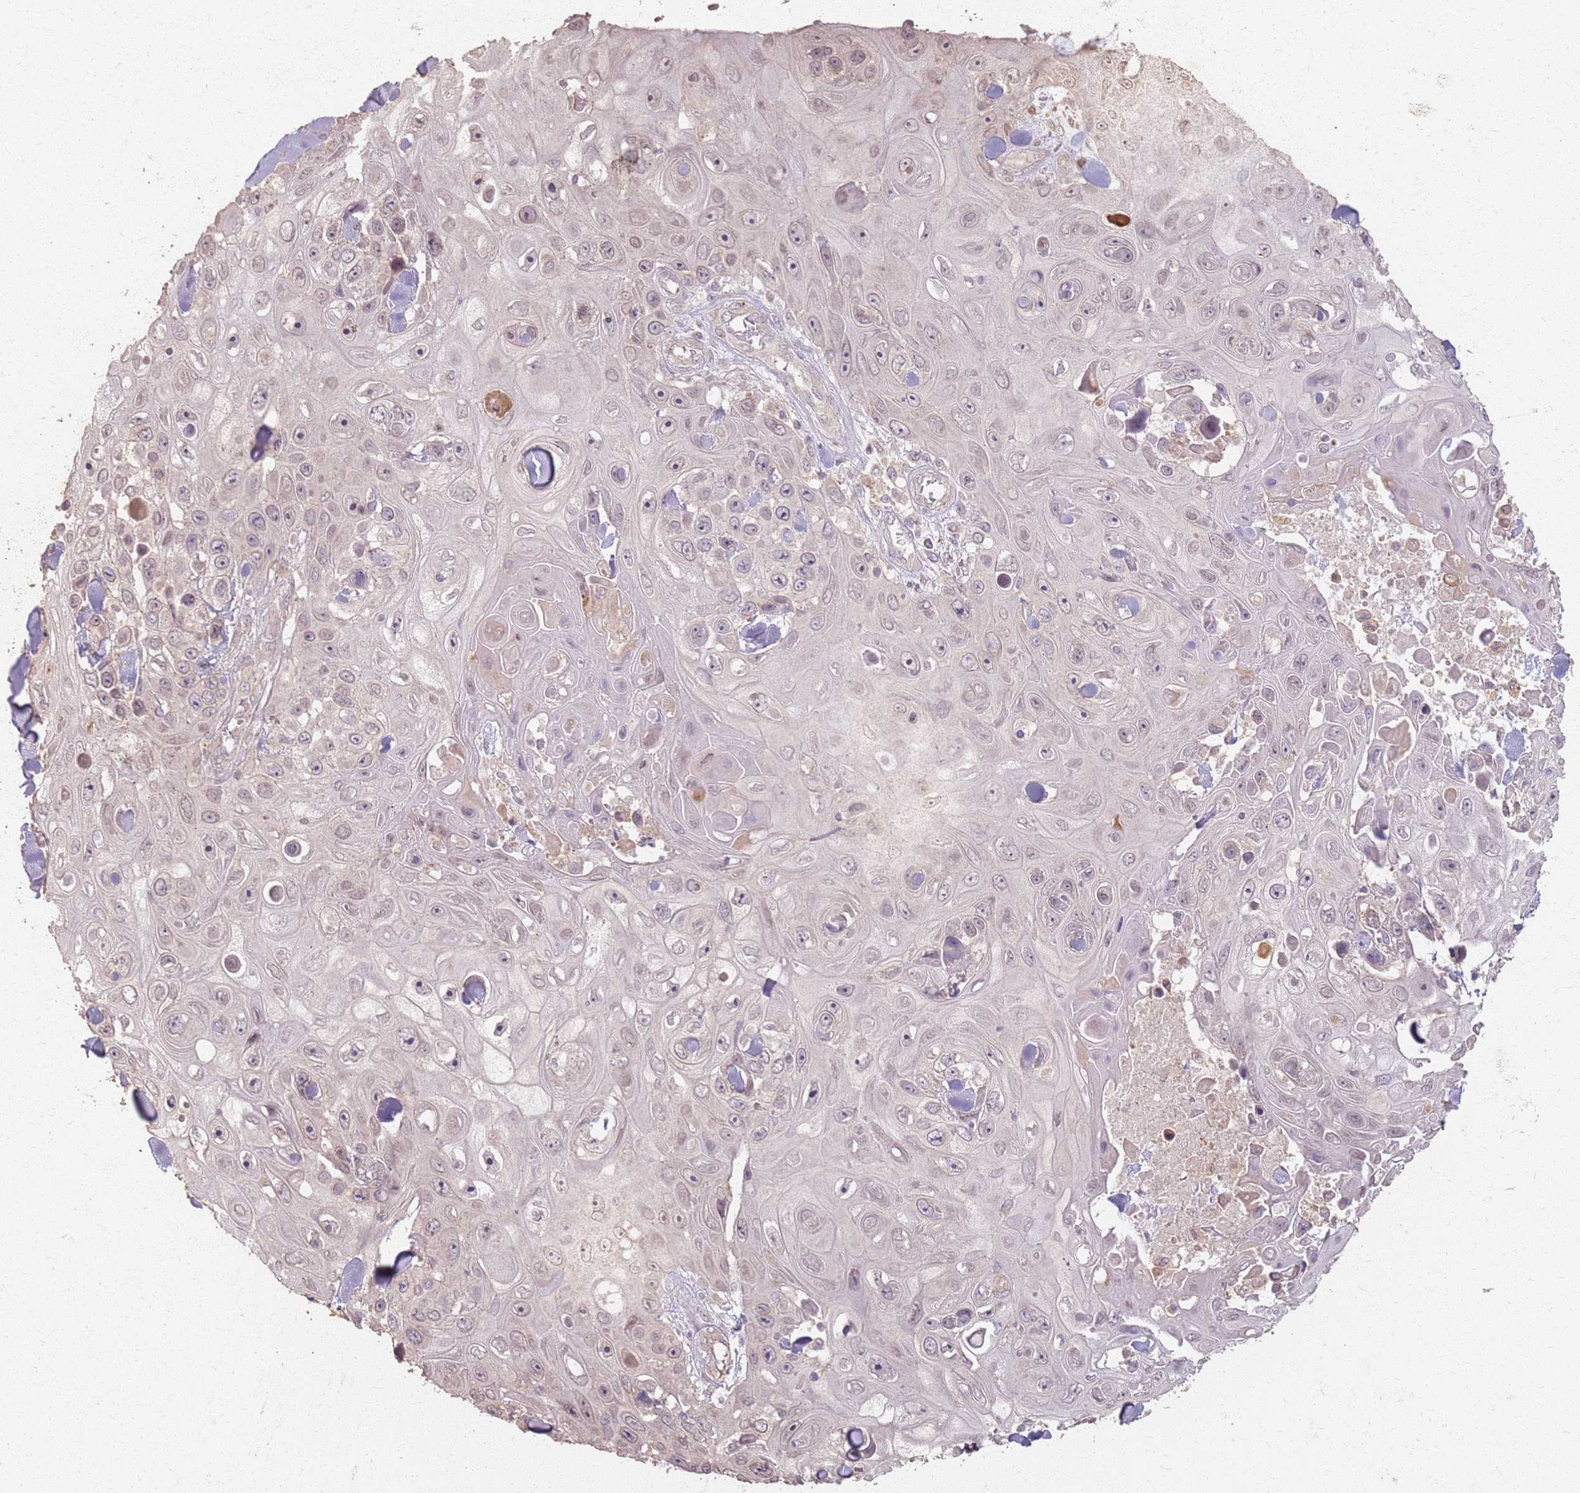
{"staining": {"intensity": "negative", "quantity": "none", "location": "none"}, "tissue": "skin cancer", "cell_type": "Tumor cells", "image_type": "cancer", "snomed": [{"axis": "morphology", "description": "Squamous cell carcinoma, NOS"}, {"axis": "topography", "description": "Skin"}], "caption": "This photomicrograph is of squamous cell carcinoma (skin) stained with immunohistochemistry to label a protein in brown with the nuclei are counter-stained blue. There is no positivity in tumor cells.", "gene": "CCDC168", "patient": {"sex": "male", "age": 82}}